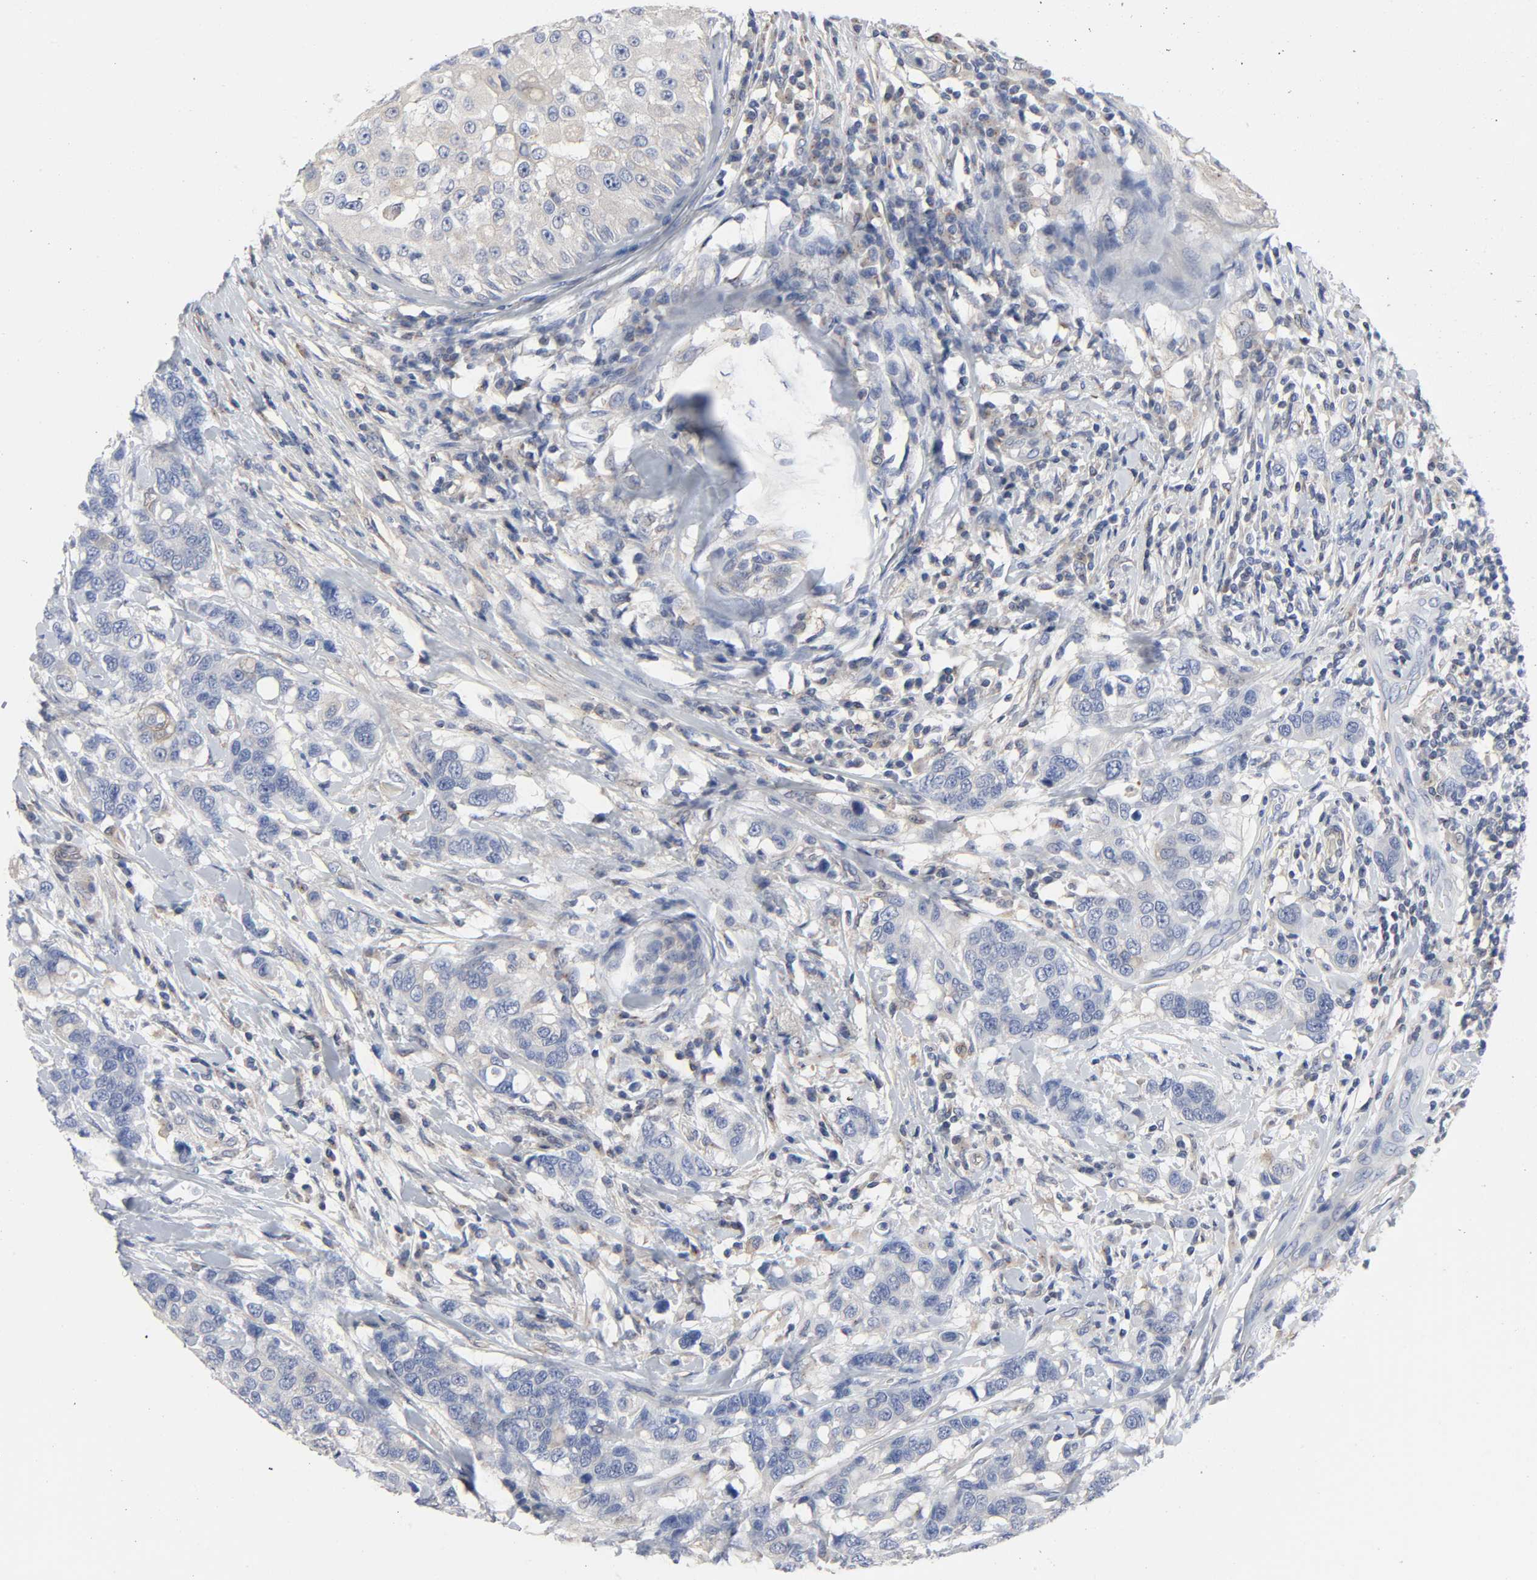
{"staining": {"intensity": "weak", "quantity": "25%-75%", "location": "cytoplasmic/membranous"}, "tissue": "breast cancer", "cell_type": "Tumor cells", "image_type": "cancer", "snomed": [{"axis": "morphology", "description": "Duct carcinoma"}, {"axis": "topography", "description": "Breast"}], "caption": "Brown immunohistochemical staining in breast intraductal carcinoma displays weak cytoplasmic/membranous expression in about 25%-75% of tumor cells. (DAB (3,3'-diaminobenzidine) IHC with brightfield microscopy, high magnification).", "gene": "DYNLT3", "patient": {"sex": "female", "age": 27}}